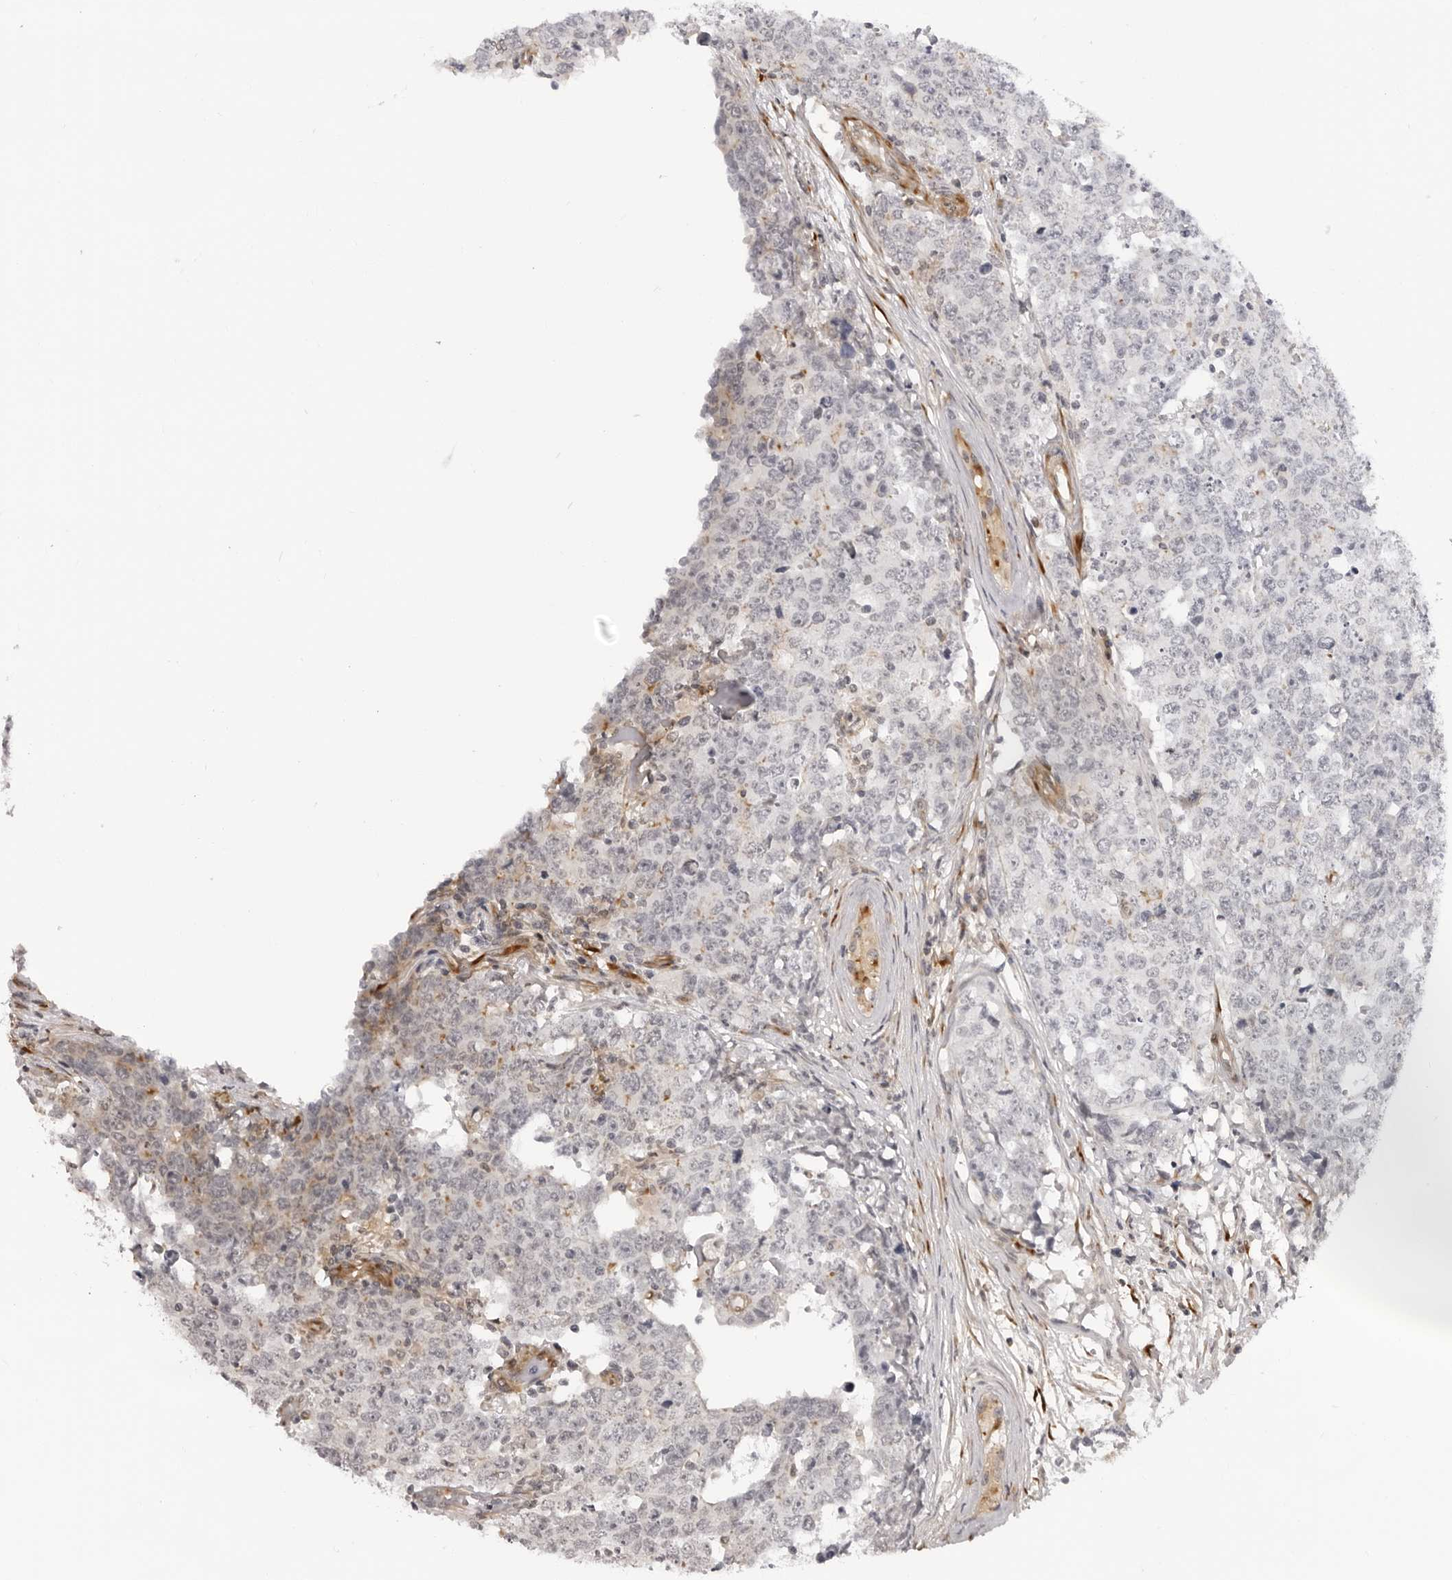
{"staining": {"intensity": "weak", "quantity": "<25%", "location": "cytoplasmic/membranous"}, "tissue": "testis cancer", "cell_type": "Tumor cells", "image_type": "cancer", "snomed": [{"axis": "morphology", "description": "Carcinoma, Embryonal, NOS"}, {"axis": "topography", "description": "Testis"}], "caption": "This photomicrograph is of testis embryonal carcinoma stained with immunohistochemistry (IHC) to label a protein in brown with the nuclei are counter-stained blue. There is no staining in tumor cells.", "gene": "SRGAP2", "patient": {"sex": "male", "age": 28}}